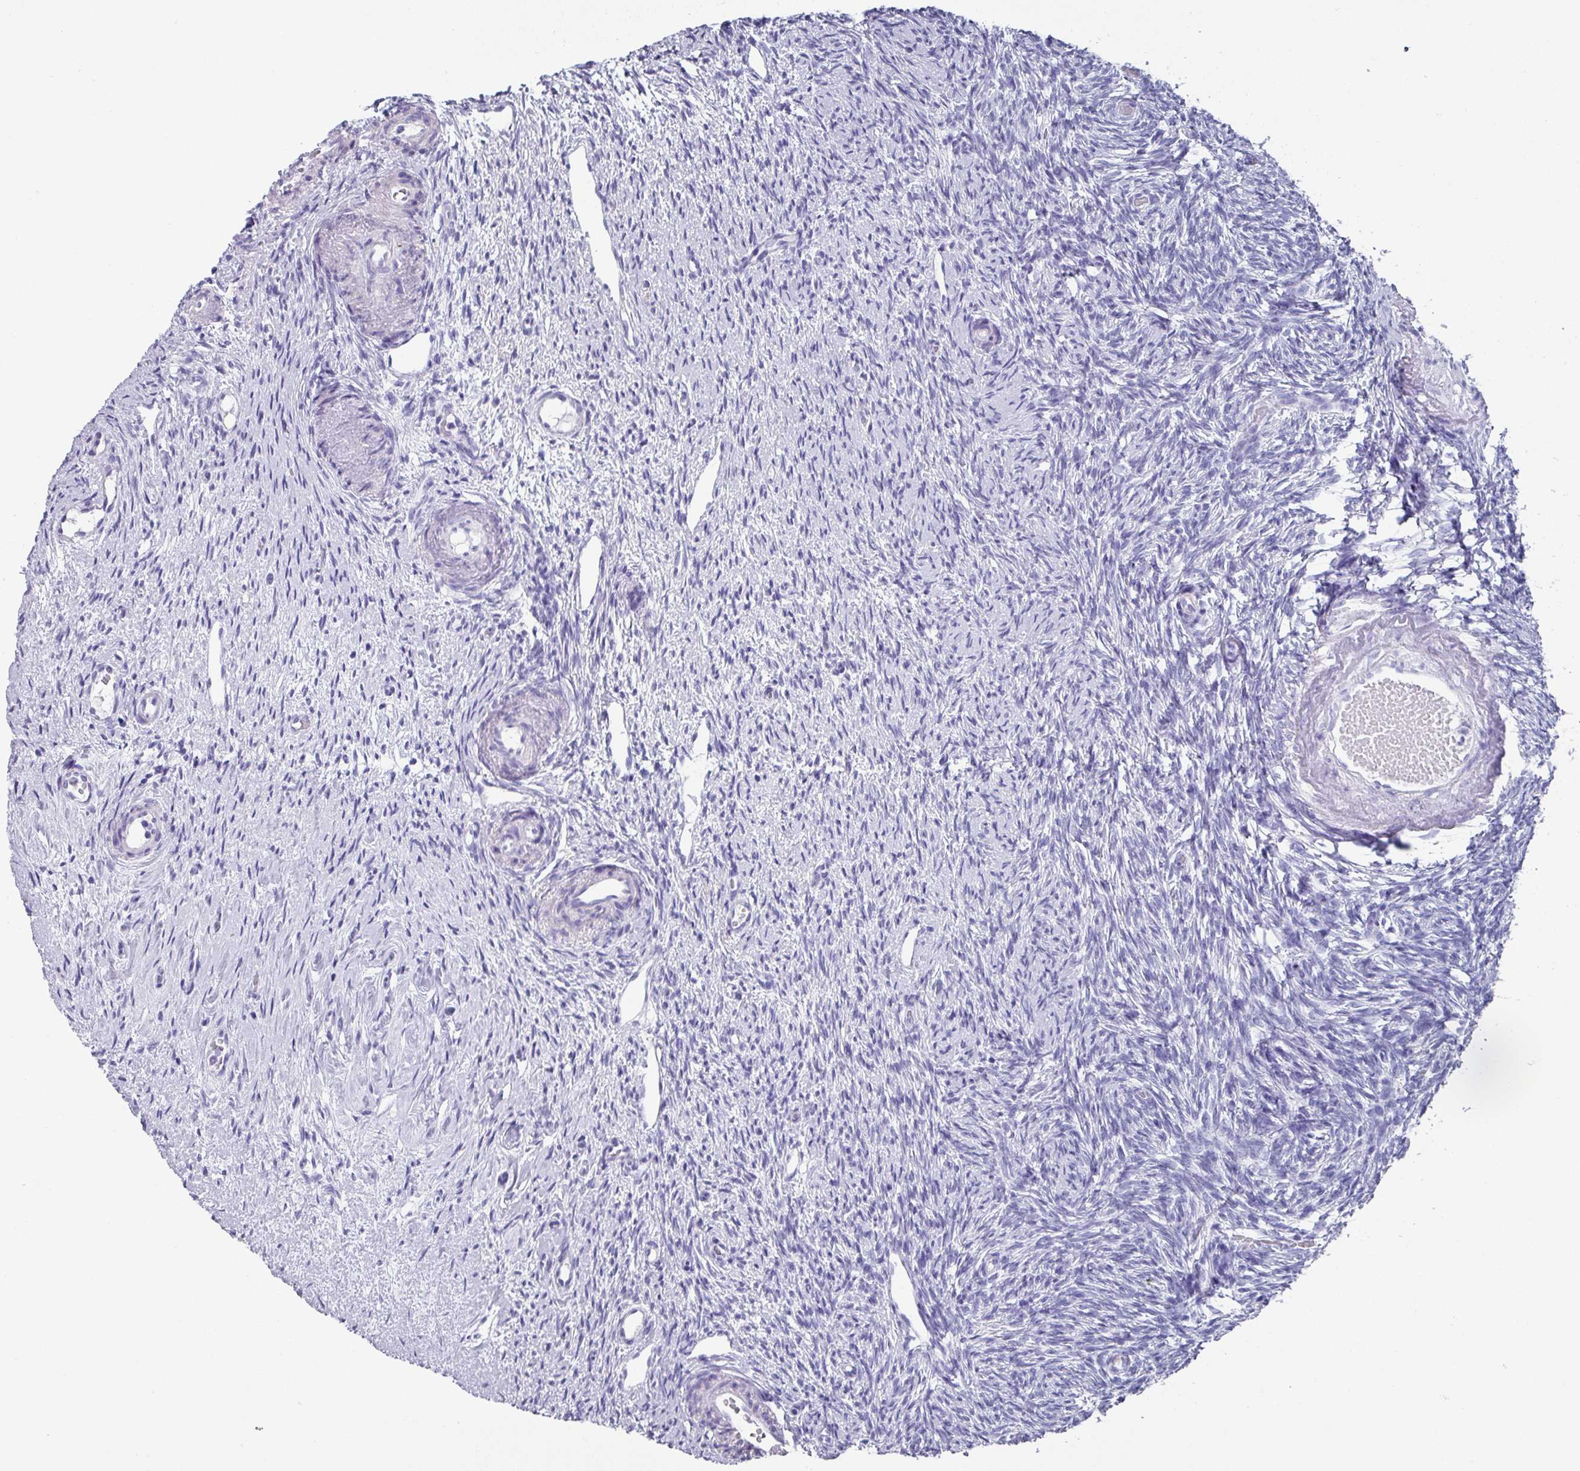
{"staining": {"intensity": "negative", "quantity": "none", "location": "none"}, "tissue": "ovary", "cell_type": "Follicle cells", "image_type": "normal", "snomed": [{"axis": "morphology", "description": "Normal tissue, NOS"}, {"axis": "topography", "description": "Ovary"}], "caption": "Ovary was stained to show a protein in brown. There is no significant expression in follicle cells. (DAB immunohistochemistry (IHC), high magnification).", "gene": "PEX10", "patient": {"sex": "female", "age": 51}}